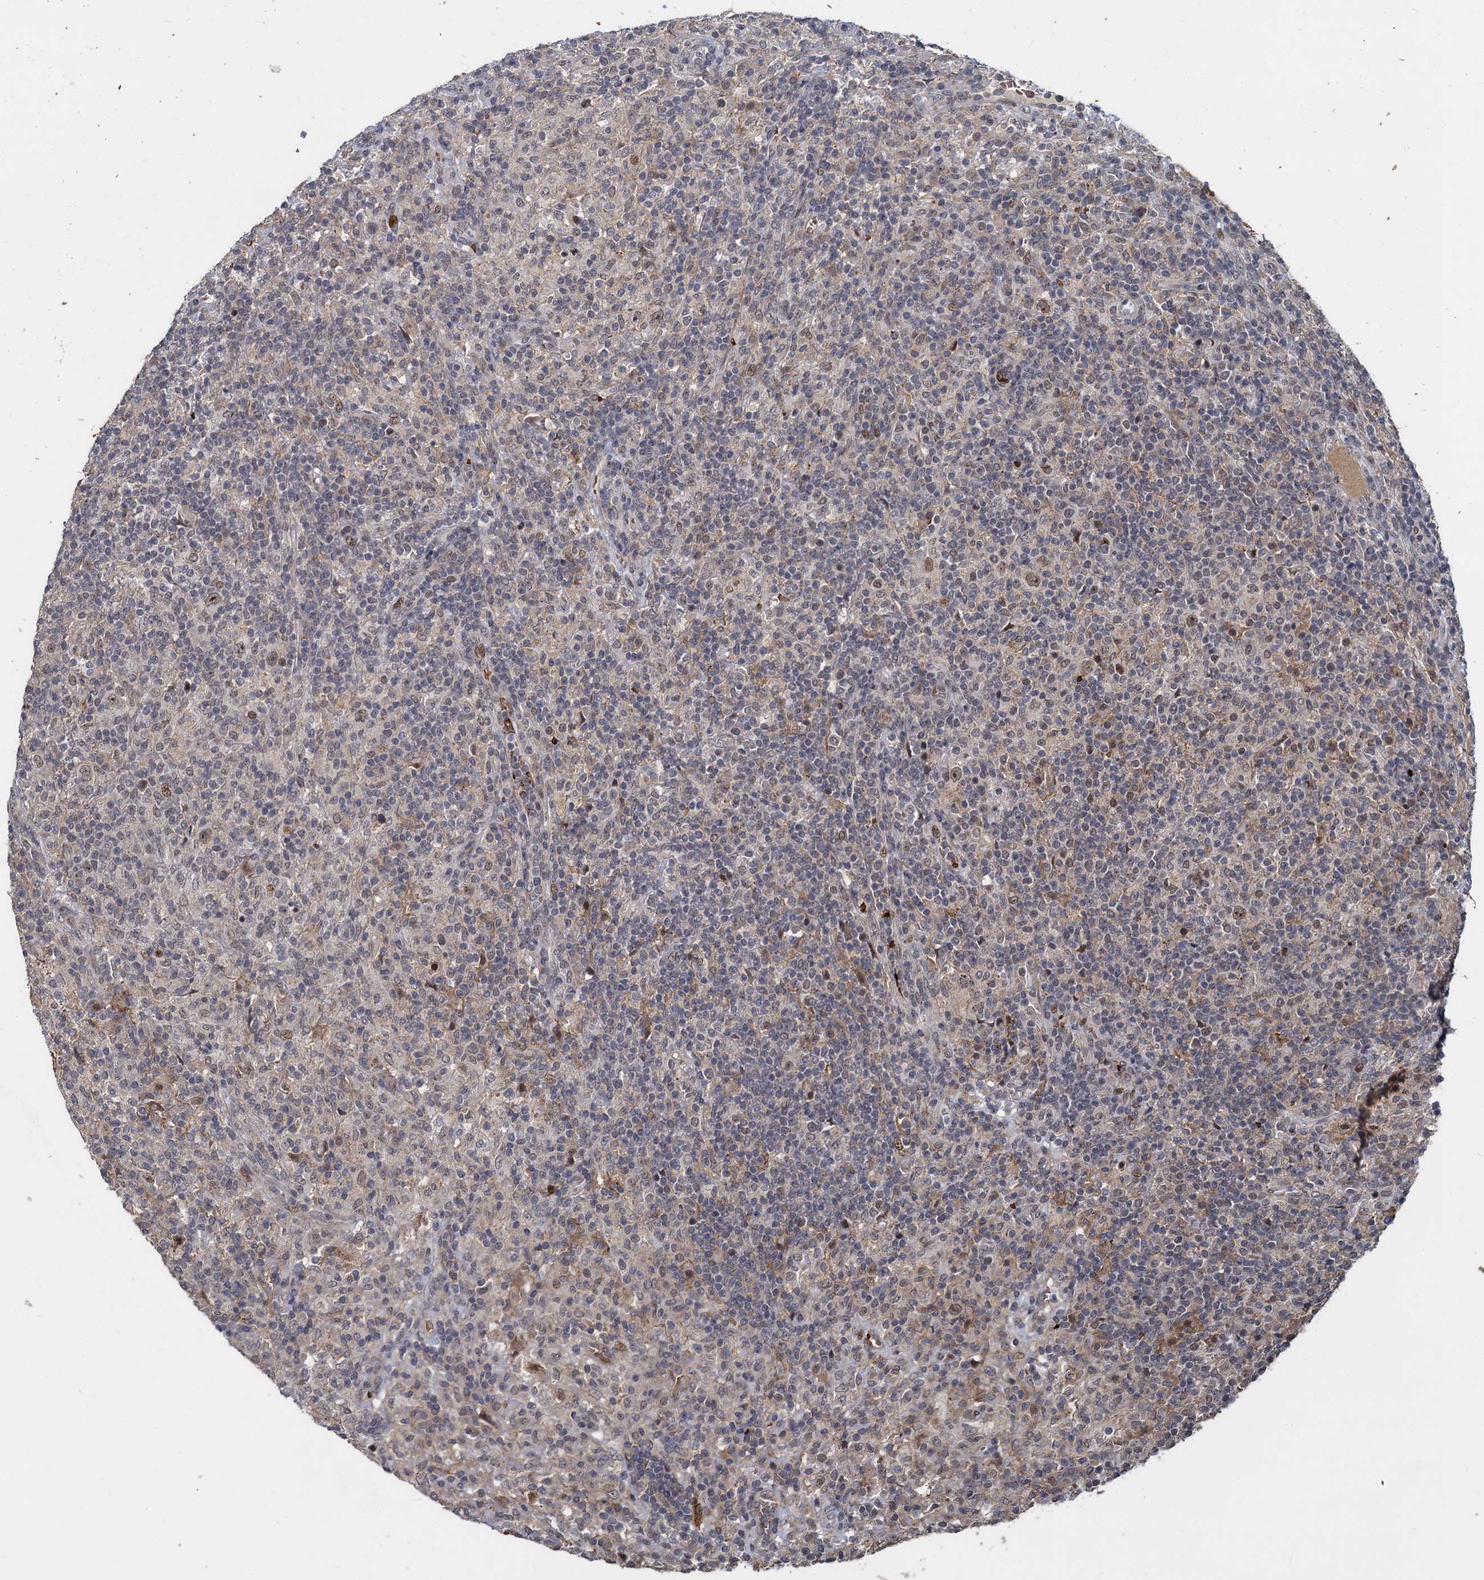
{"staining": {"intensity": "moderate", "quantity": "25%-75%", "location": "nuclear"}, "tissue": "lymphoma", "cell_type": "Tumor cells", "image_type": "cancer", "snomed": [{"axis": "morphology", "description": "Hodgkin's disease, NOS"}, {"axis": "topography", "description": "Lymph node"}], "caption": "A high-resolution image shows immunohistochemistry staining of Hodgkin's disease, which reveals moderate nuclear positivity in about 25%-75% of tumor cells.", "gene": "FANCI", "patient": {"sex": "male", "age": 70}}